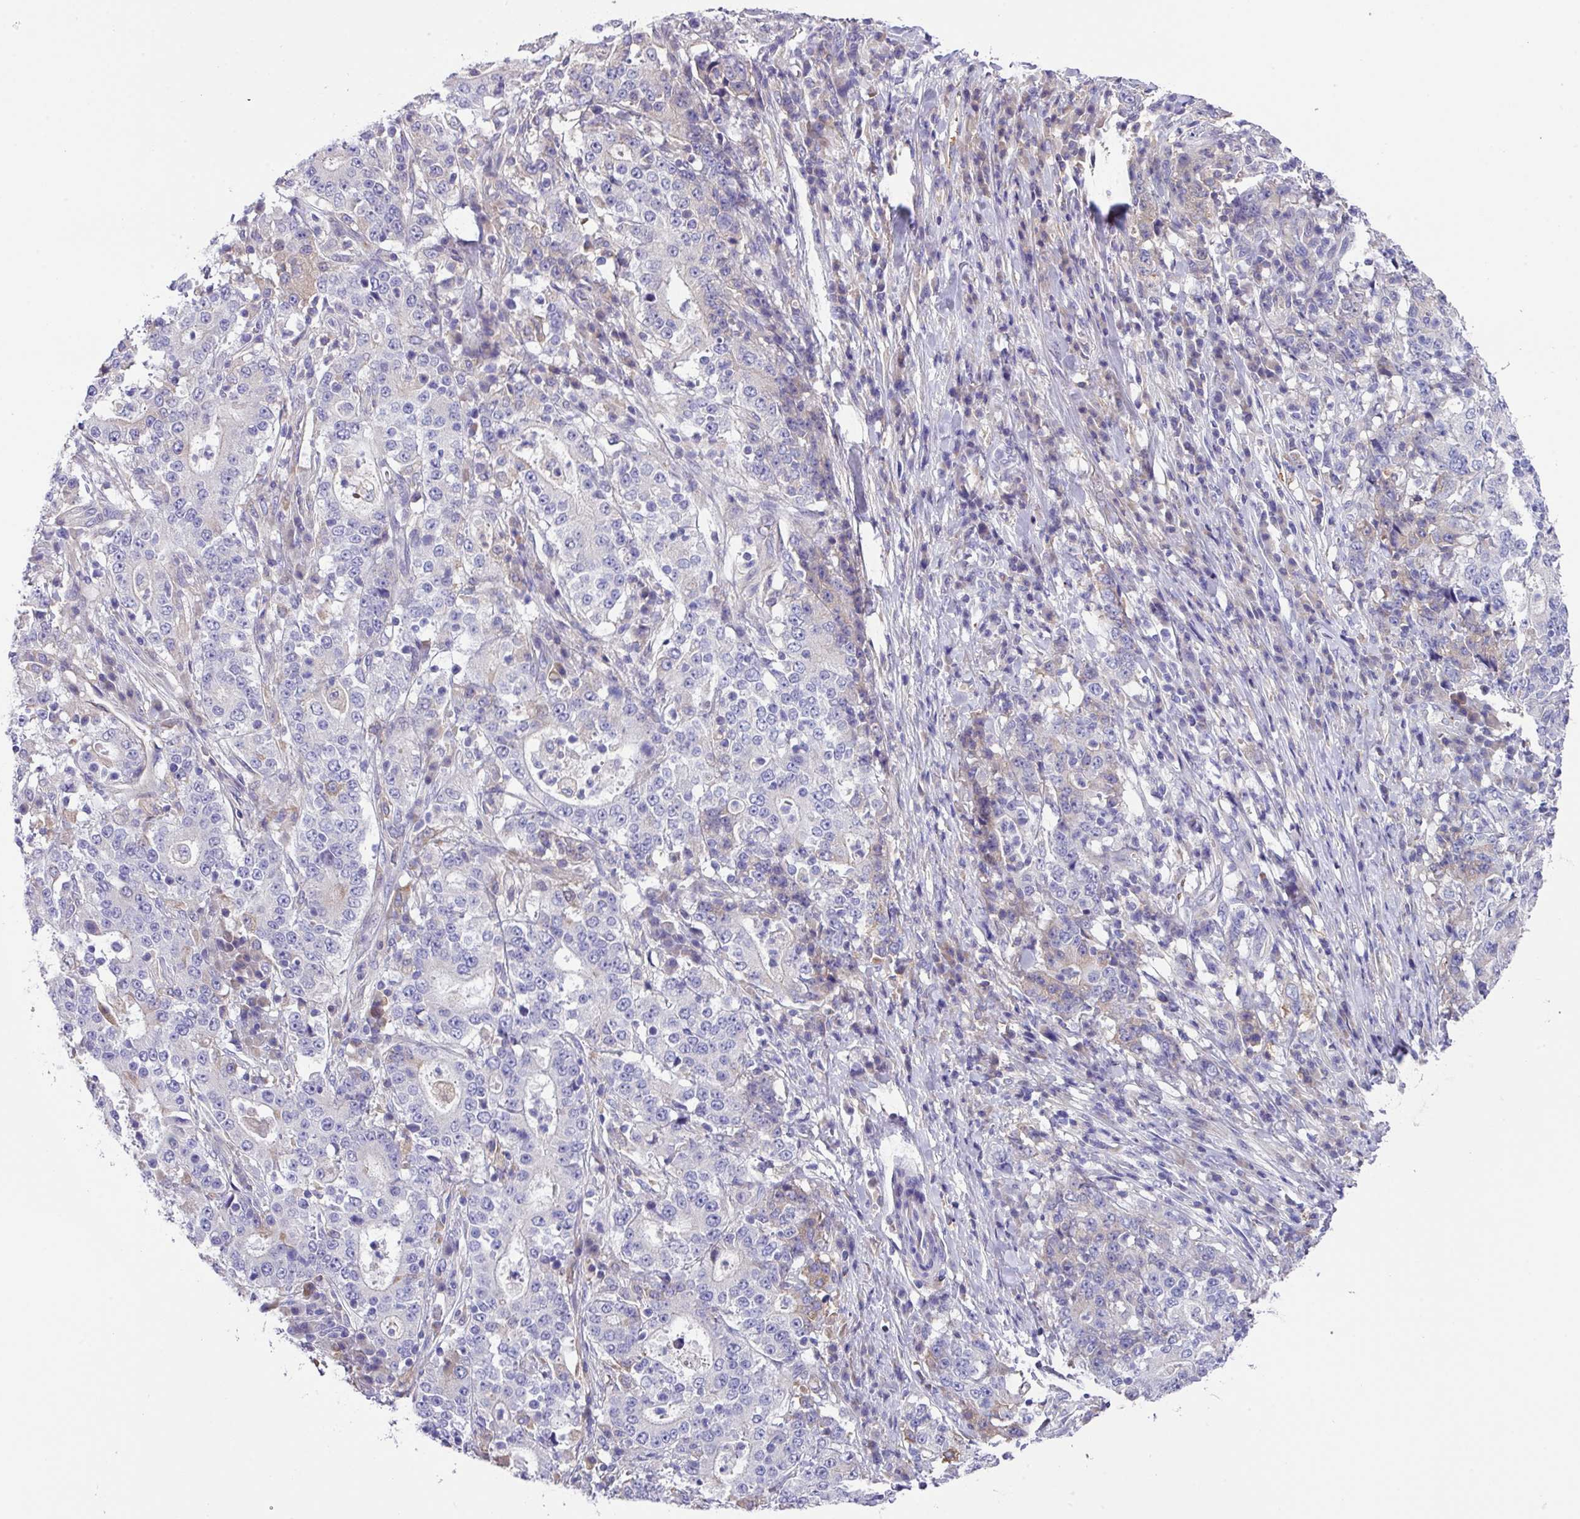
{"staining": {"intensity": "negative", "quantity": "none", "location": "none"}, "tissue": "stomach cancer", "cell_type": "Tumor cells", "image_type": "cancer", "snomed": [{"axis": "morphology", "description": "Normal tissue, NOS"}, {"axis": "morphology", "description": "Adenocarcinoma, NOS"}, {"axis": "topography", "description": "Stomach, upper"}, {"axis": "topography", "description": "Stomach"}], "caption": "Adenocarcinoma (stomach) stained for a protein using IHC shows no positivity tumor cells.", "gene": "DNAL1", "patient": {"sex": "male", "age": 59}}